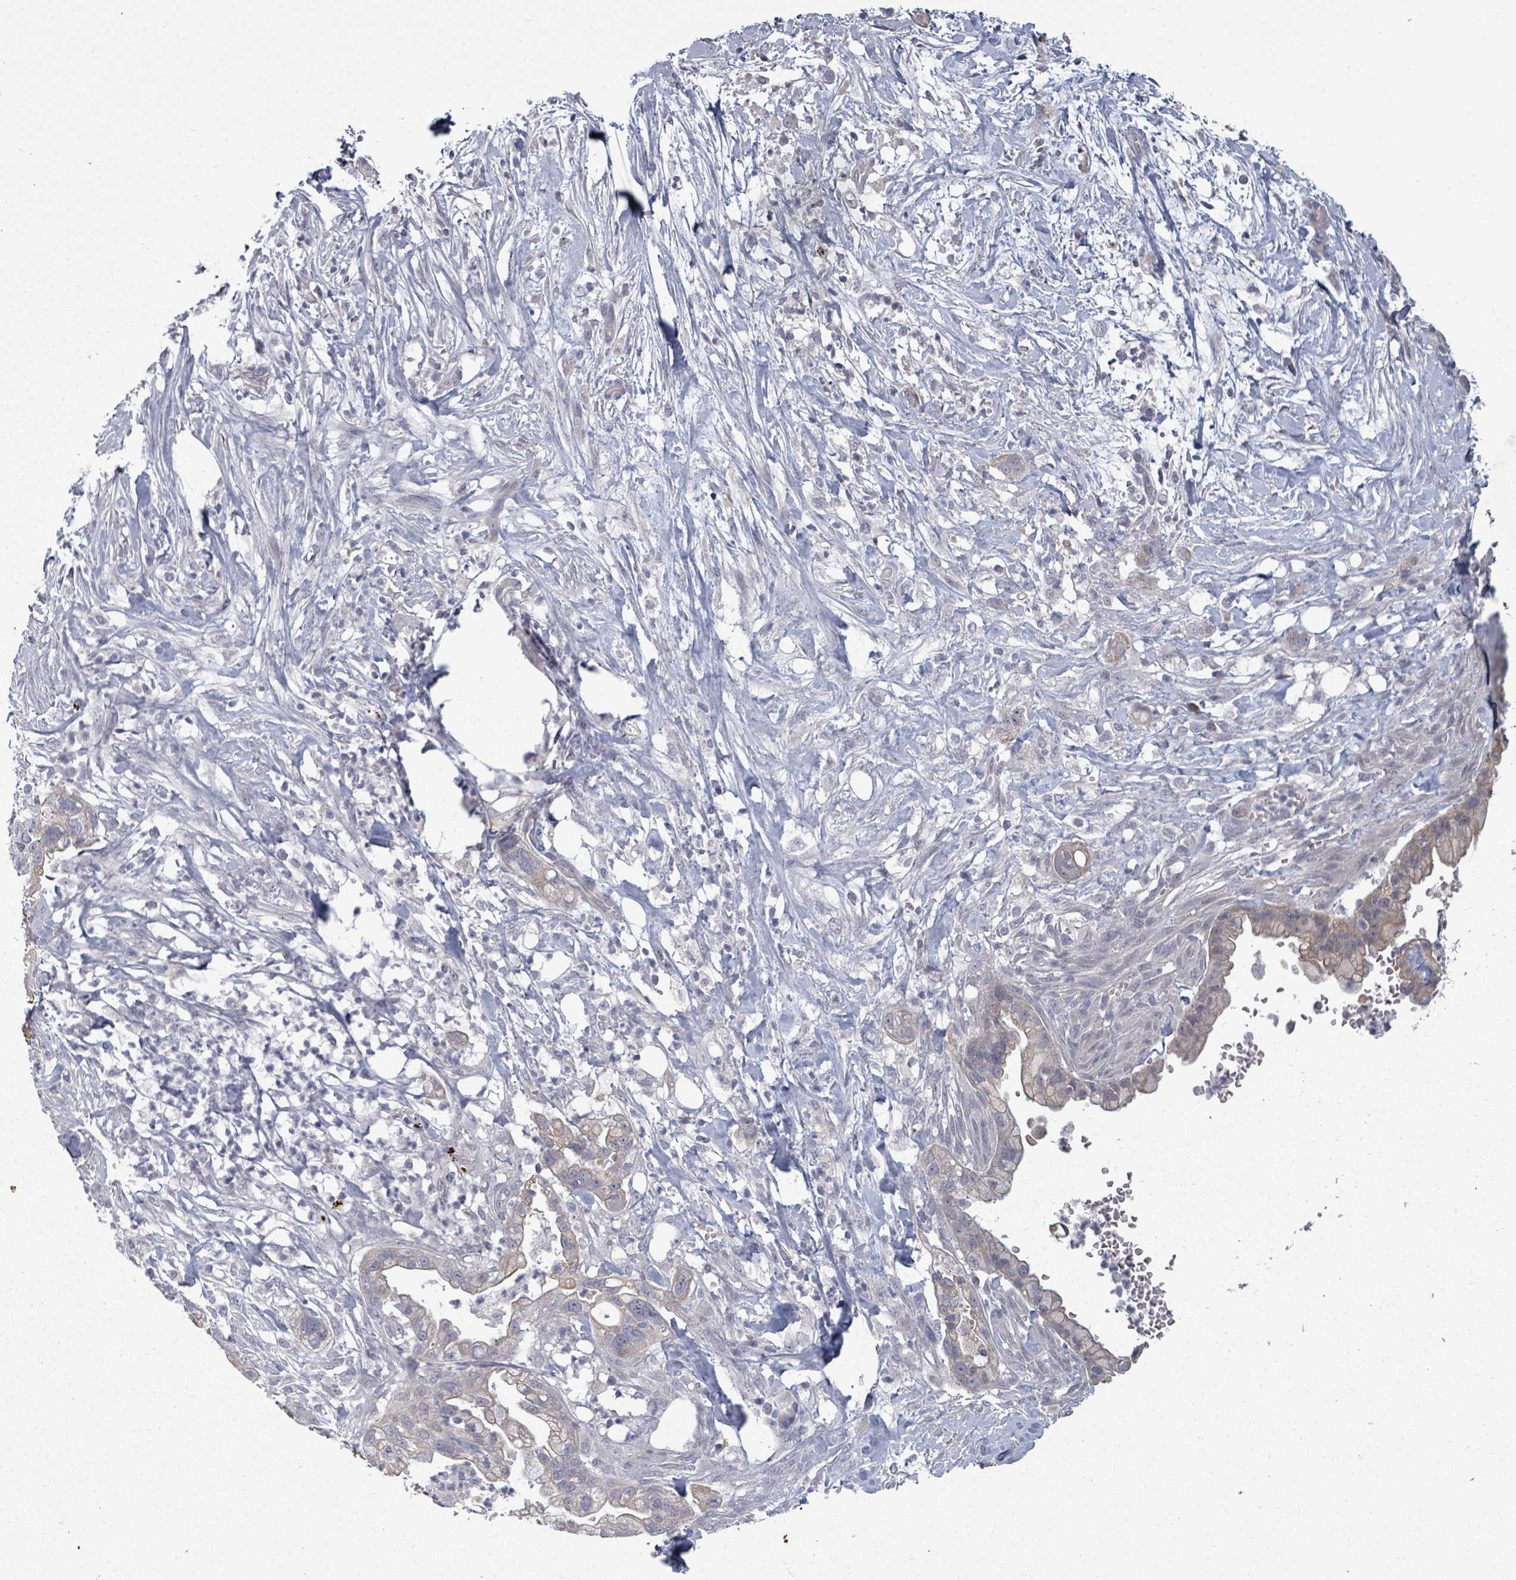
{"staining": {"intensity": "weak", "quantity": "25%-75%", "location": "cytoplasmic/membranous"}, "tissue": "pancreatic cancer", "cell_type": "Tumor cells", "image_type": "cancer", "snomed": [{"axis": "morphology", "description": "Adenocarcinoma, NOS"}, {"axis": "topography", "description": "Pancreas"}], "caption": "Pancreatic cancer tissue displays weak cytoplasmic/membranous expression in about 25%-75% of tumor cells, visualized by immunohistochemistry.", "gene": "ASB12", "patient": {"sex": "male", "age": 44}}